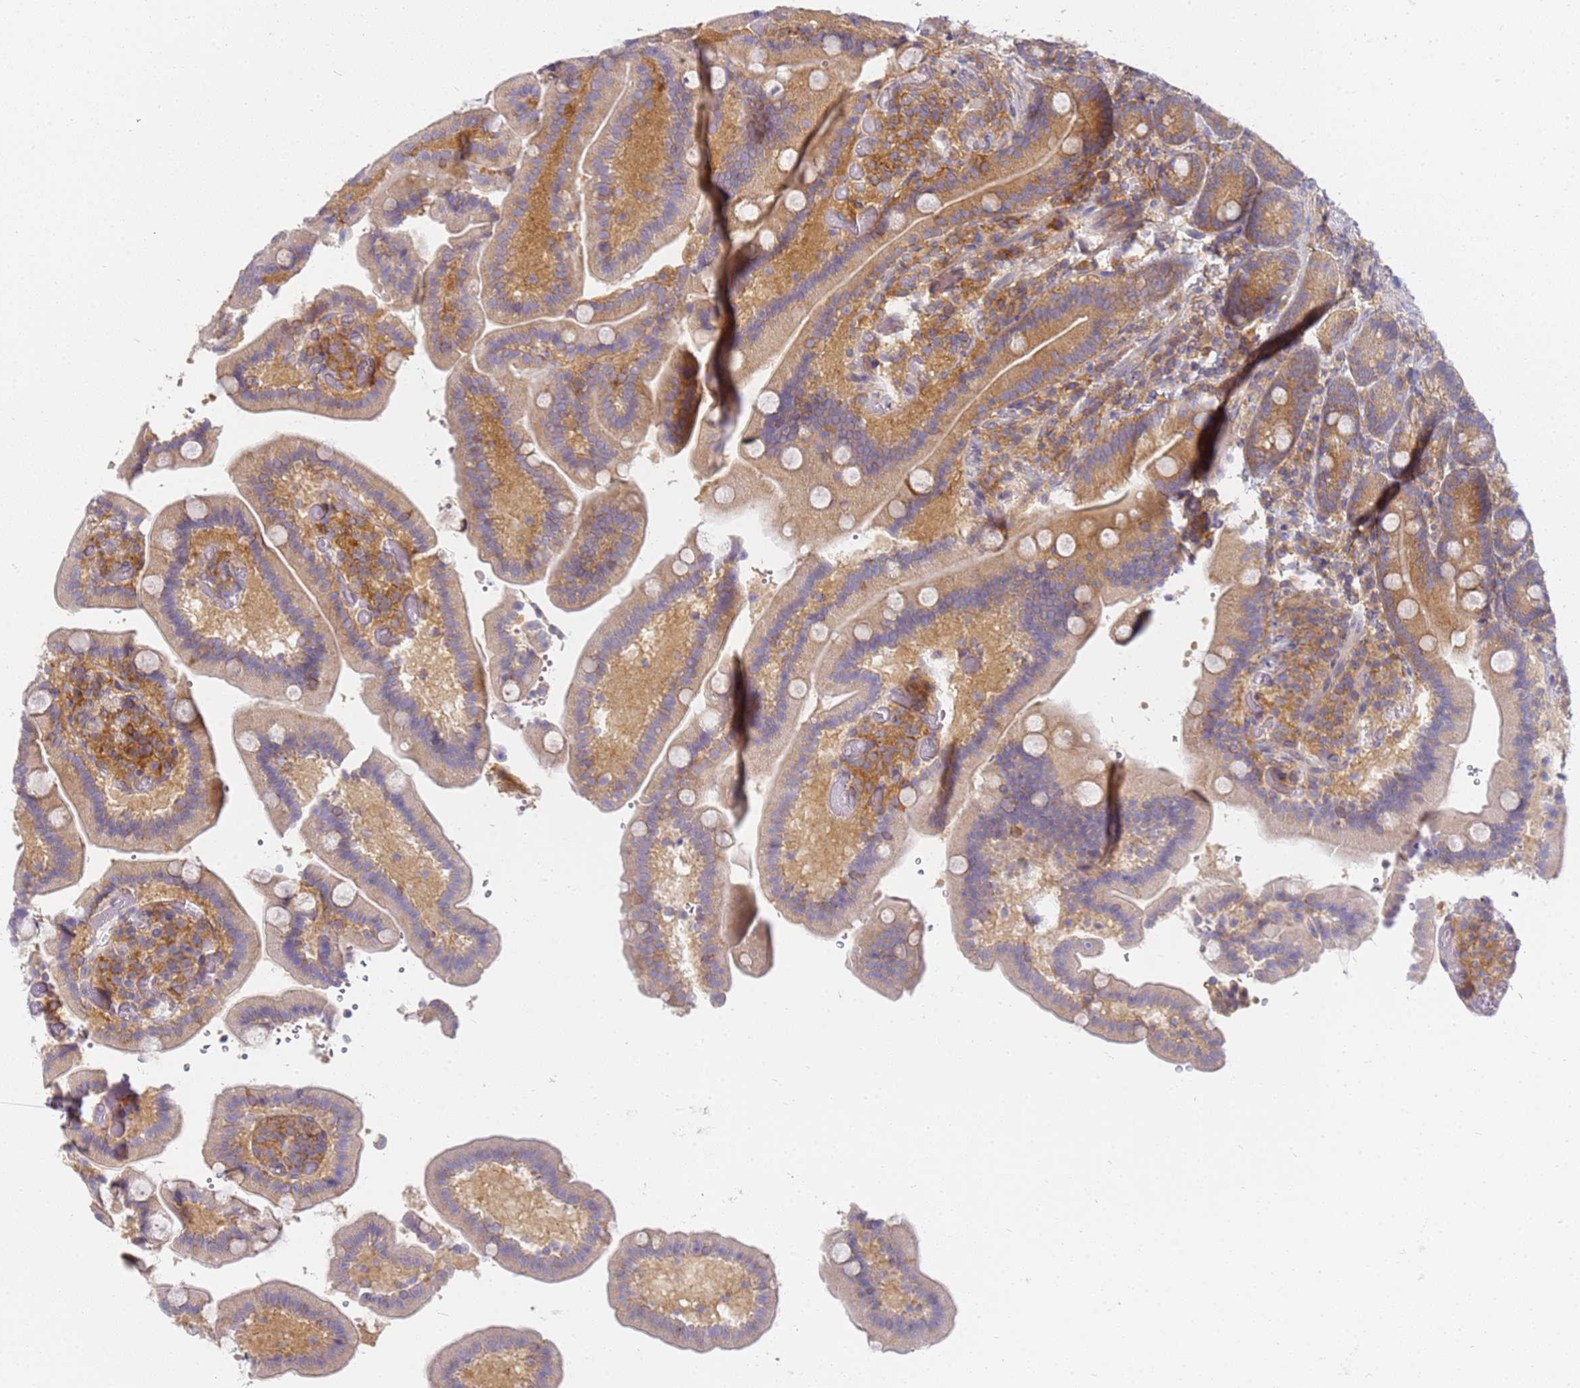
{"staining": {"intensity": "moderate", "quantity": ">75%", "location": "cytoplasmic/membranous"}, "tissue": "duodenum", "cell_type": "Glandular cells", "image_type": "normal", "snomed": [{"axis": "morphology", "description": "Normal tissue, NOS"}, {"axis": "topography", "description": "Duodenum"}], "caption": "Brown immunohistochemical staining in normal duodenum exhibits moderate cytoplasmic/membranous staining in about >75% of glandular cells.", "gene": "CHM", "patient": {"sex": "female", "age": 62}}